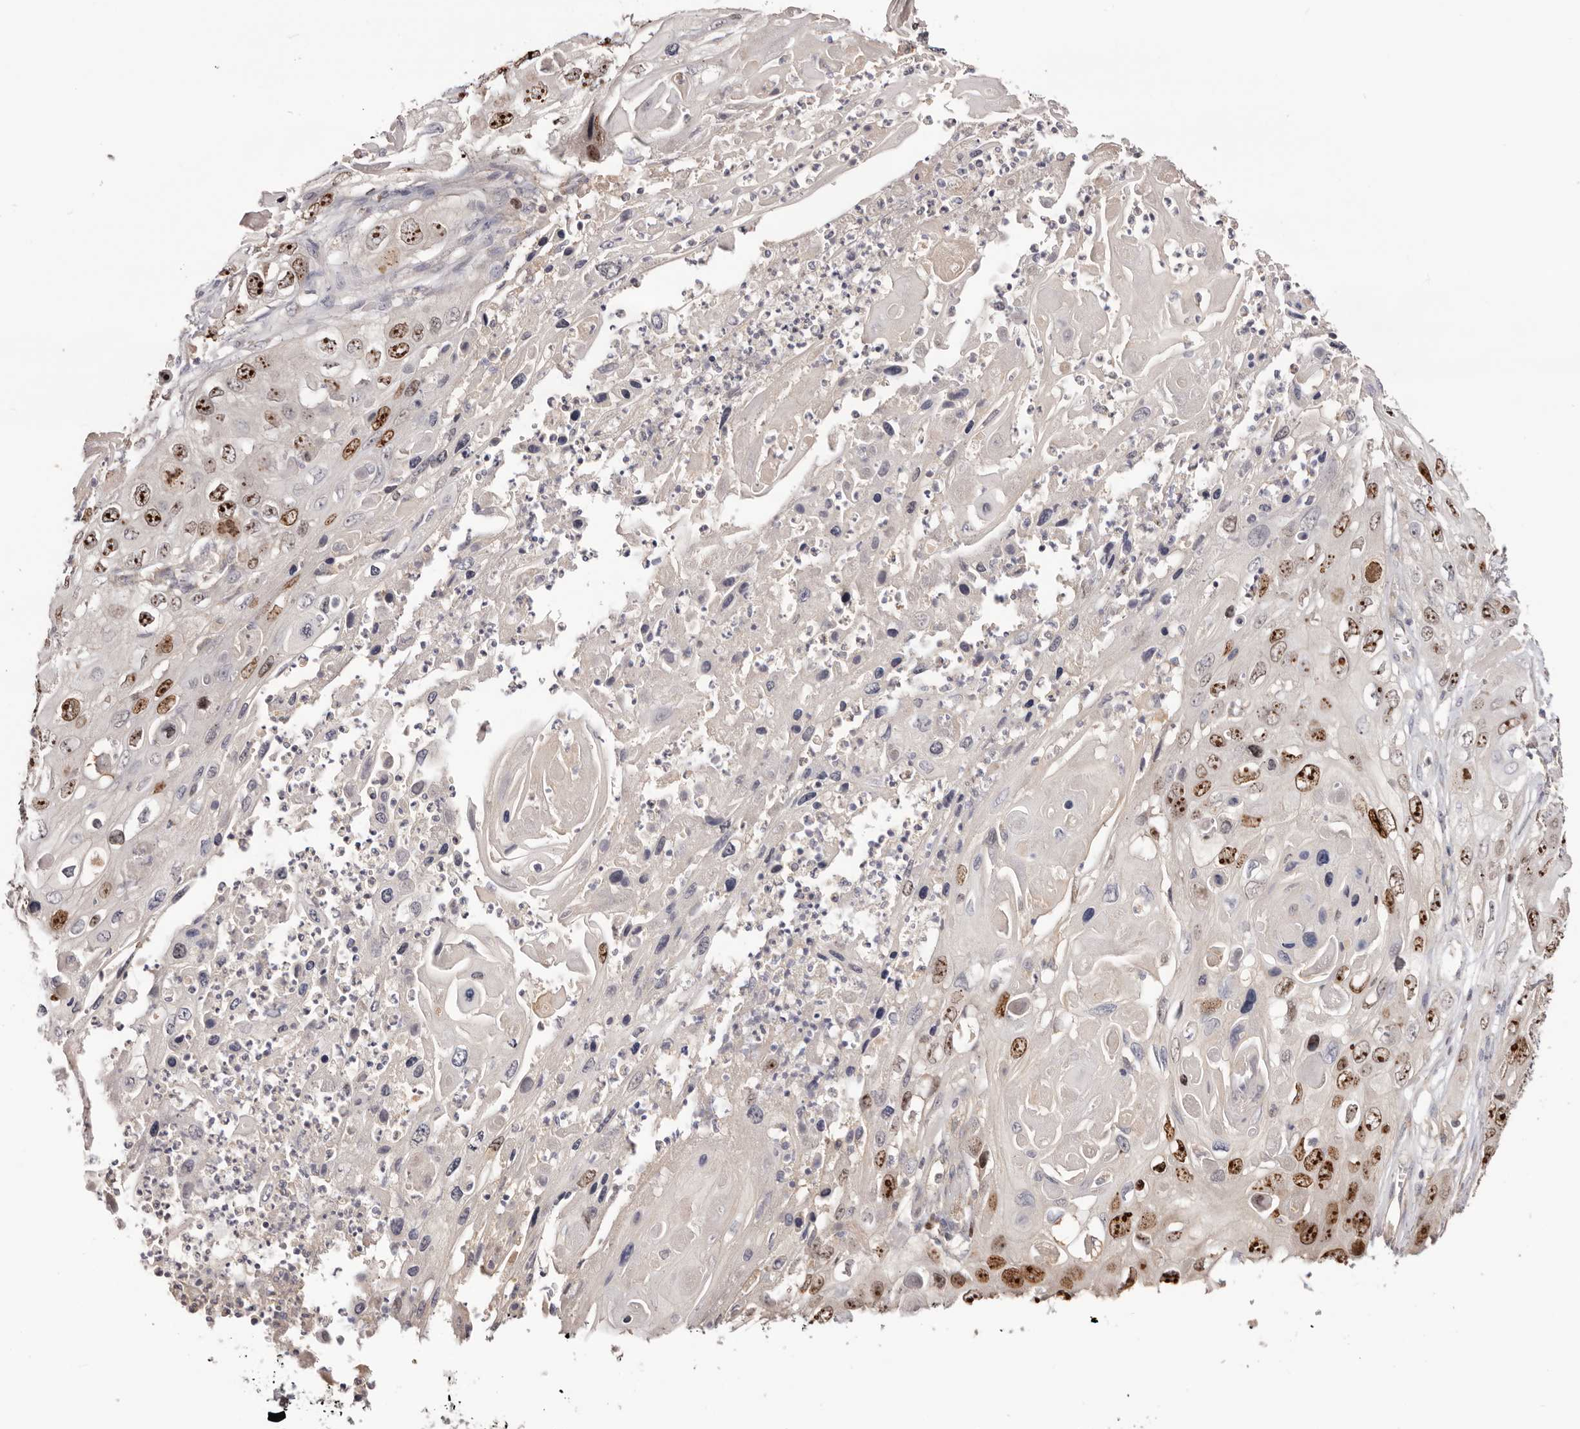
{"staining": {"intensity": "strong", "quantity": ">75%", "location": "nuclear"}, "tissue": "skin cancer", "cell_type": "Tumor cells", "image_type": "cancer", "snomed": [{"axis": "morphology", "description": "Squamous cell carcinoma, NOS"}, {"axis": "topography", "description": "Skin"}], "caption": "A high-resolution histopathology image shows immunohistochemistry (IHC) staining of skin cancer, which displays strong nuclear positivity in approximately >75% of tumor cells. (Brightfield microscopy of DAB IHC at high magnification).", "gene": "CCDC190", "patient": {"sex": "male", "age": 55}}